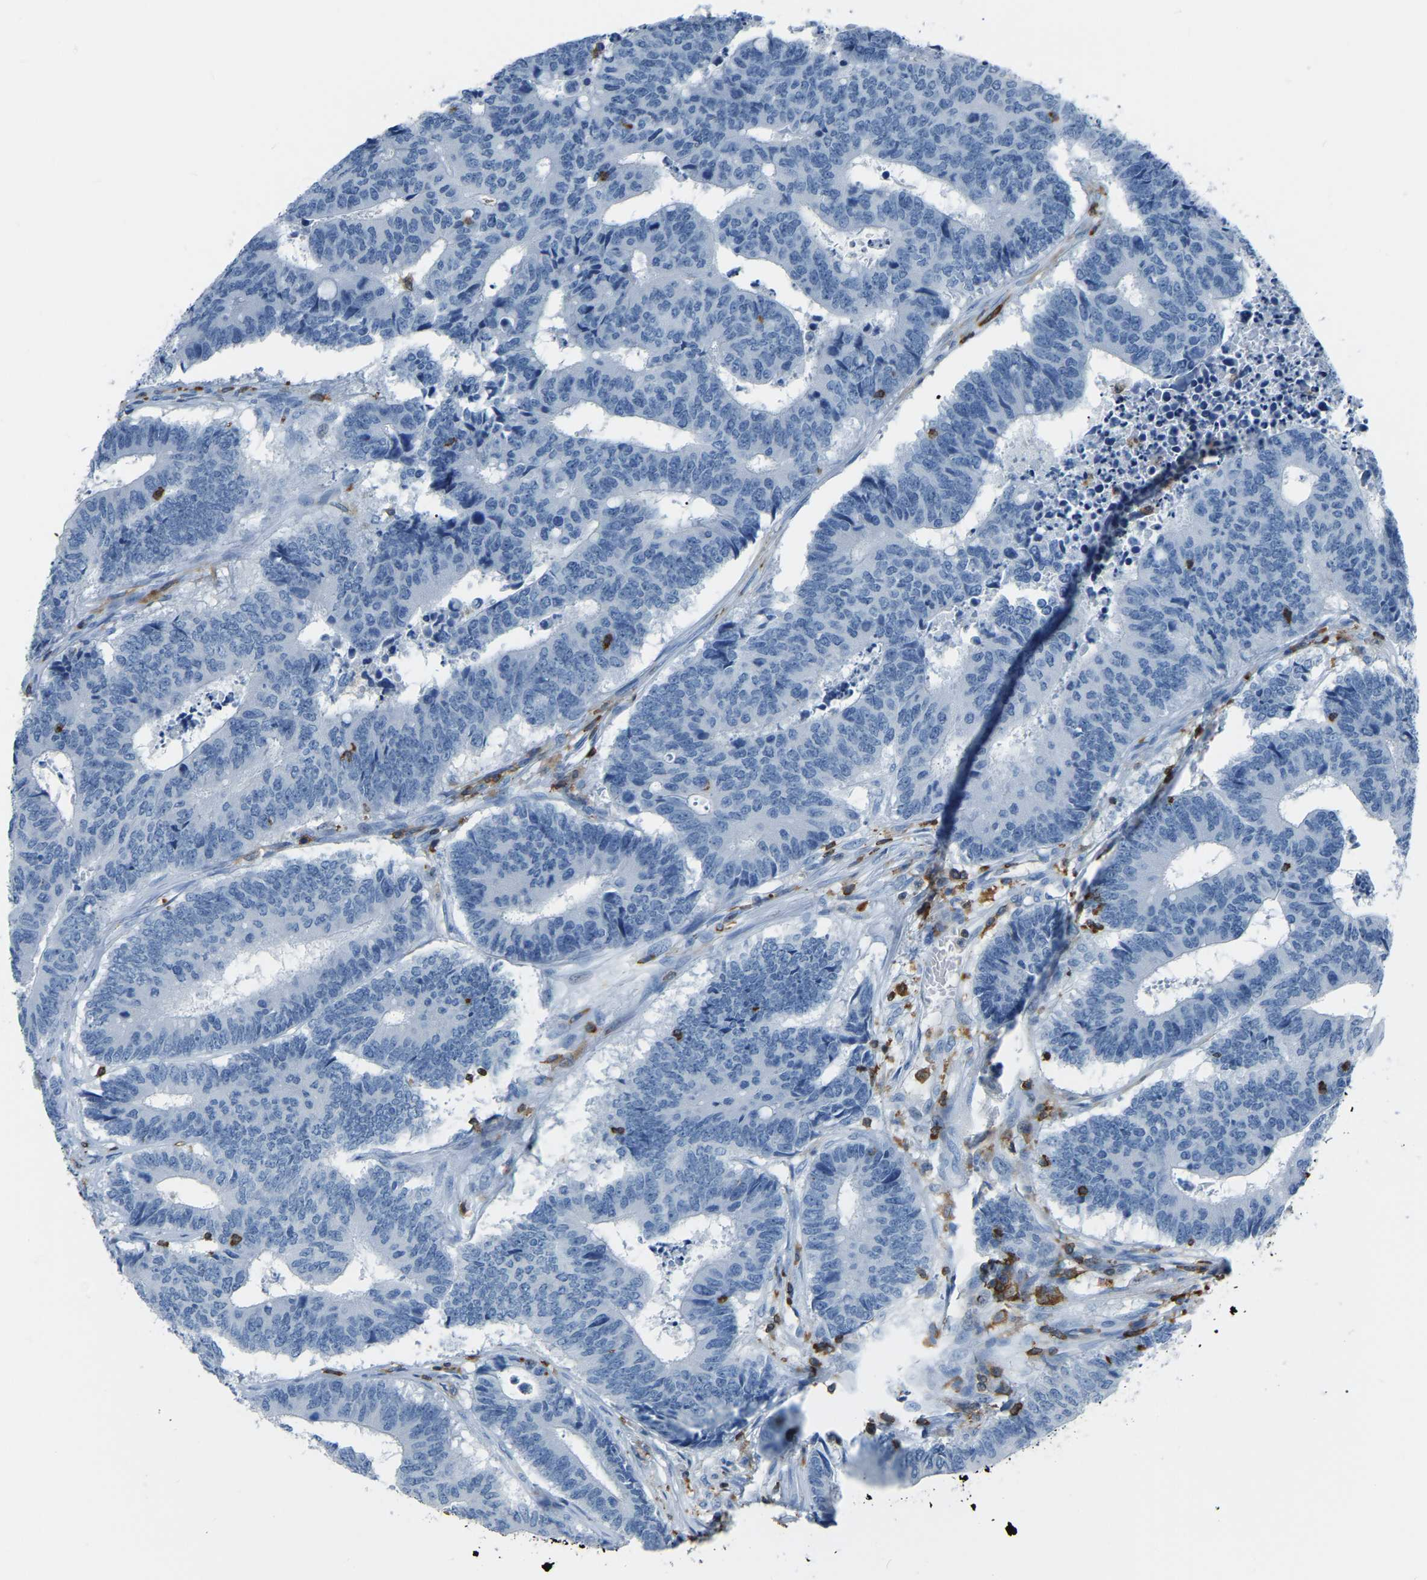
{"staining": {"intensity": "negative", "quantity": "none", "location": "none"}, "tissue": "colorectal cancer", "cell_type": "Tumor cells", "image_type": "cancer", "snomed": [{"axis": "morphology", "description": "Adenocarcinoma, NOS"}, {"axis": "topography", "description": "Rectum"}], "caption": "Tumor cells are negative for protein expression in human colorectal cancer (adenocarcinoma).", "gene": "ARHGAP45", "patient": {"sex": "male", "age": 84}}